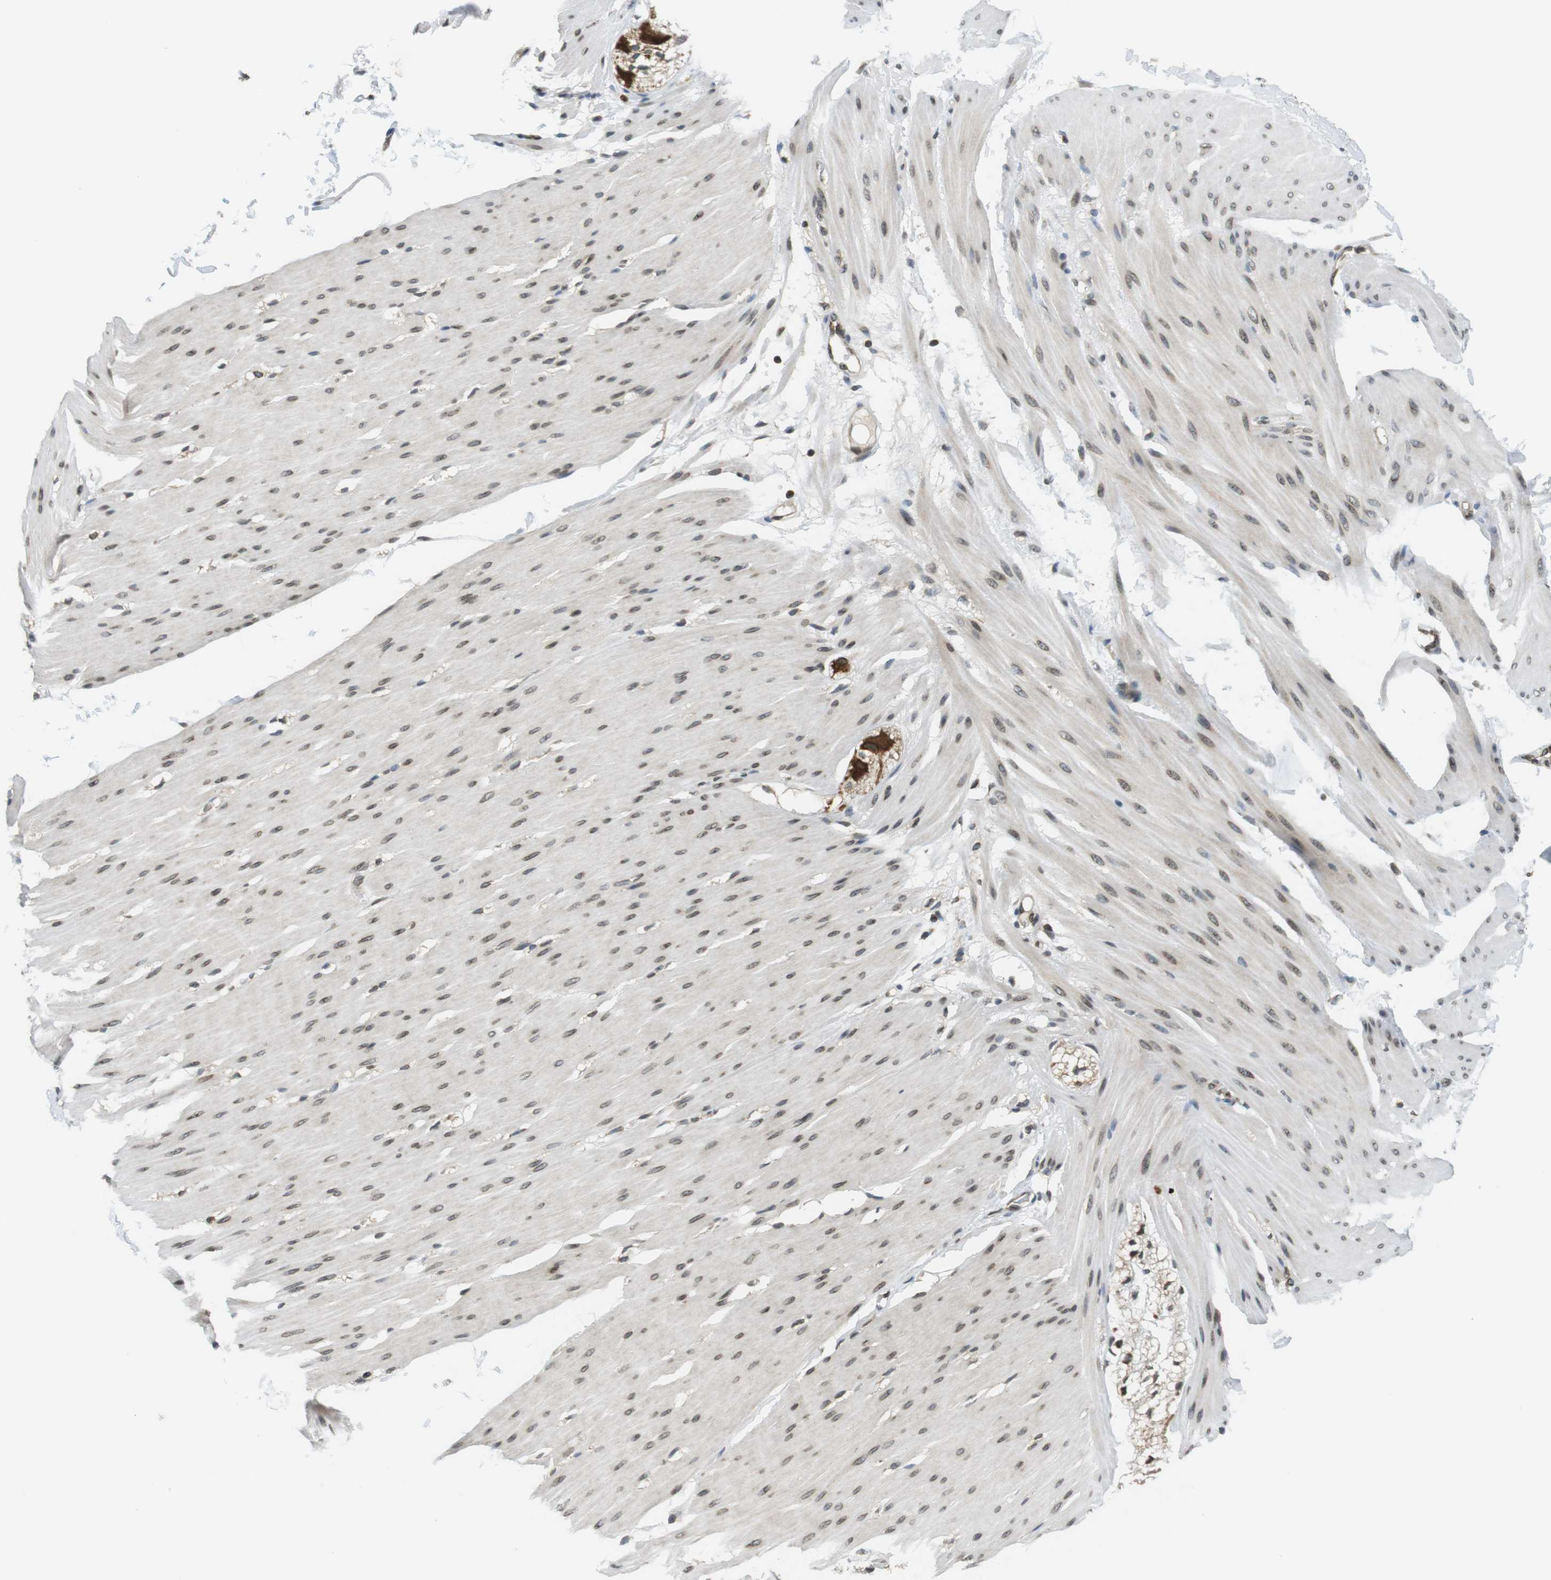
{"staining": {"intensity": "moderate", "quantity": "25%-75%", "location": "cytoplasmic/membranous,nuclear"}, "tissue": "smooth muscle", "cell_type": "Smooth muscle cells", "image_type": "normal", "snomed": [{"axis": "morphology", "description": "Normal tissue, NOS"}, {"axis": "topography", "description": "Smooth muscle"}, {"axis": "topography", "description": "Colon"}], "caption": "Smooth muscle cells demonstrate moderate cytoplasmic/membranous,nuclear expression in about 25%-75% of cells in normal smooth muscle. (IHC, brightfield microscopy, high magnification).", "gene": "TMX4", "patient": {"sex": "male", "age": 67}}